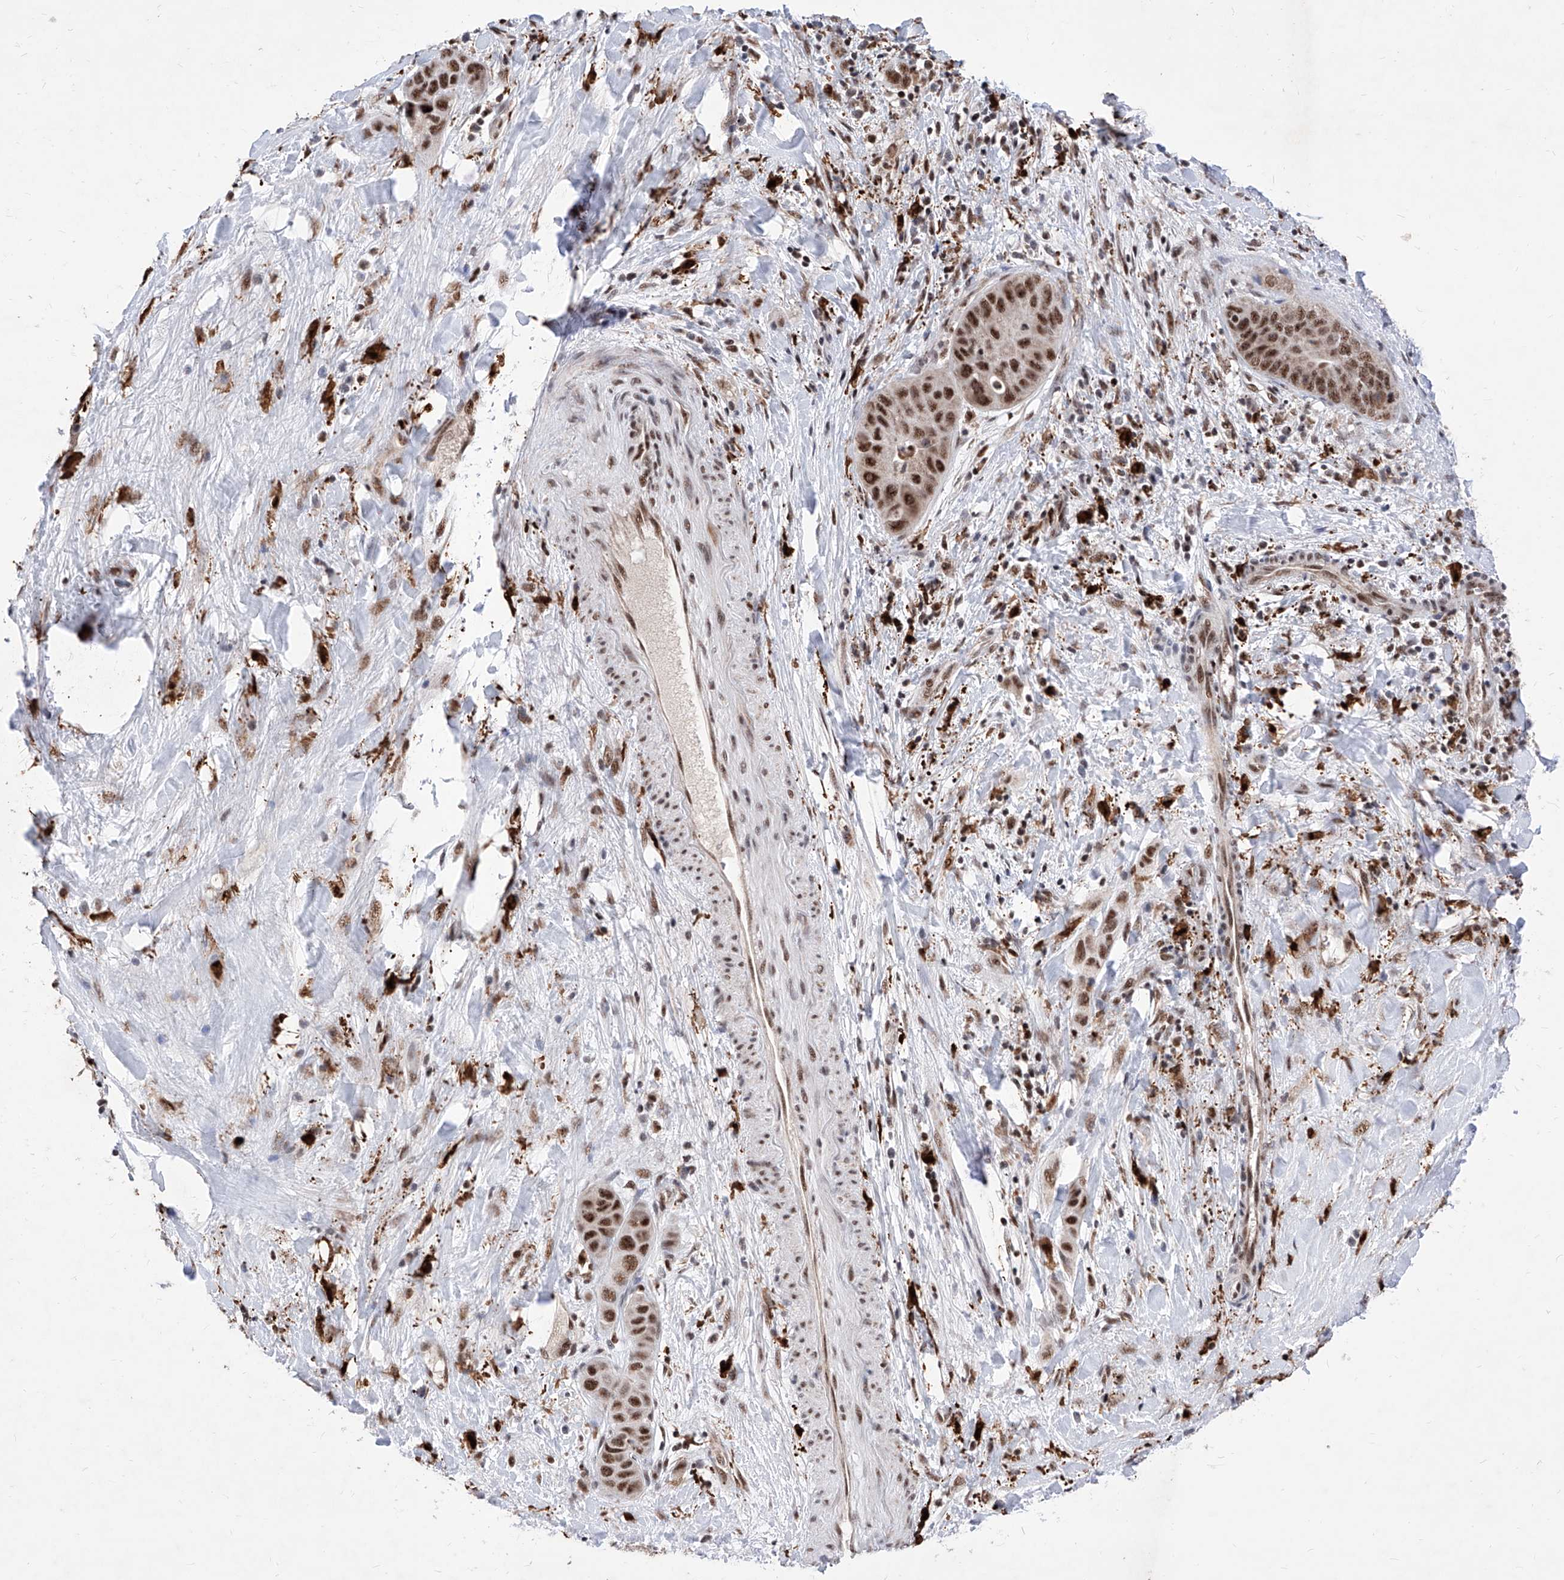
{"staining": {"intensity": "moderate", "quantity": ">75%", "location": "nuclear"}, "tissue": "liver cancer", "cell_type": "Tumor cells", "image_type": "cancer", "snomed": [{"axis": "morphology", "description": "Cholangiocarcinoma"}, {"axis": "topography", "description": "Liver"}], "caption": "DAB (3,3'-diaminobenzidine) immunohistochemical staining of liver cancer (cholangiocarcinoma) exhibits moderate nuclear protein expression in approximately >75% of tumor cells.", "gene": "PHF5A", "patient": {"sex": "female", "age": 52}}